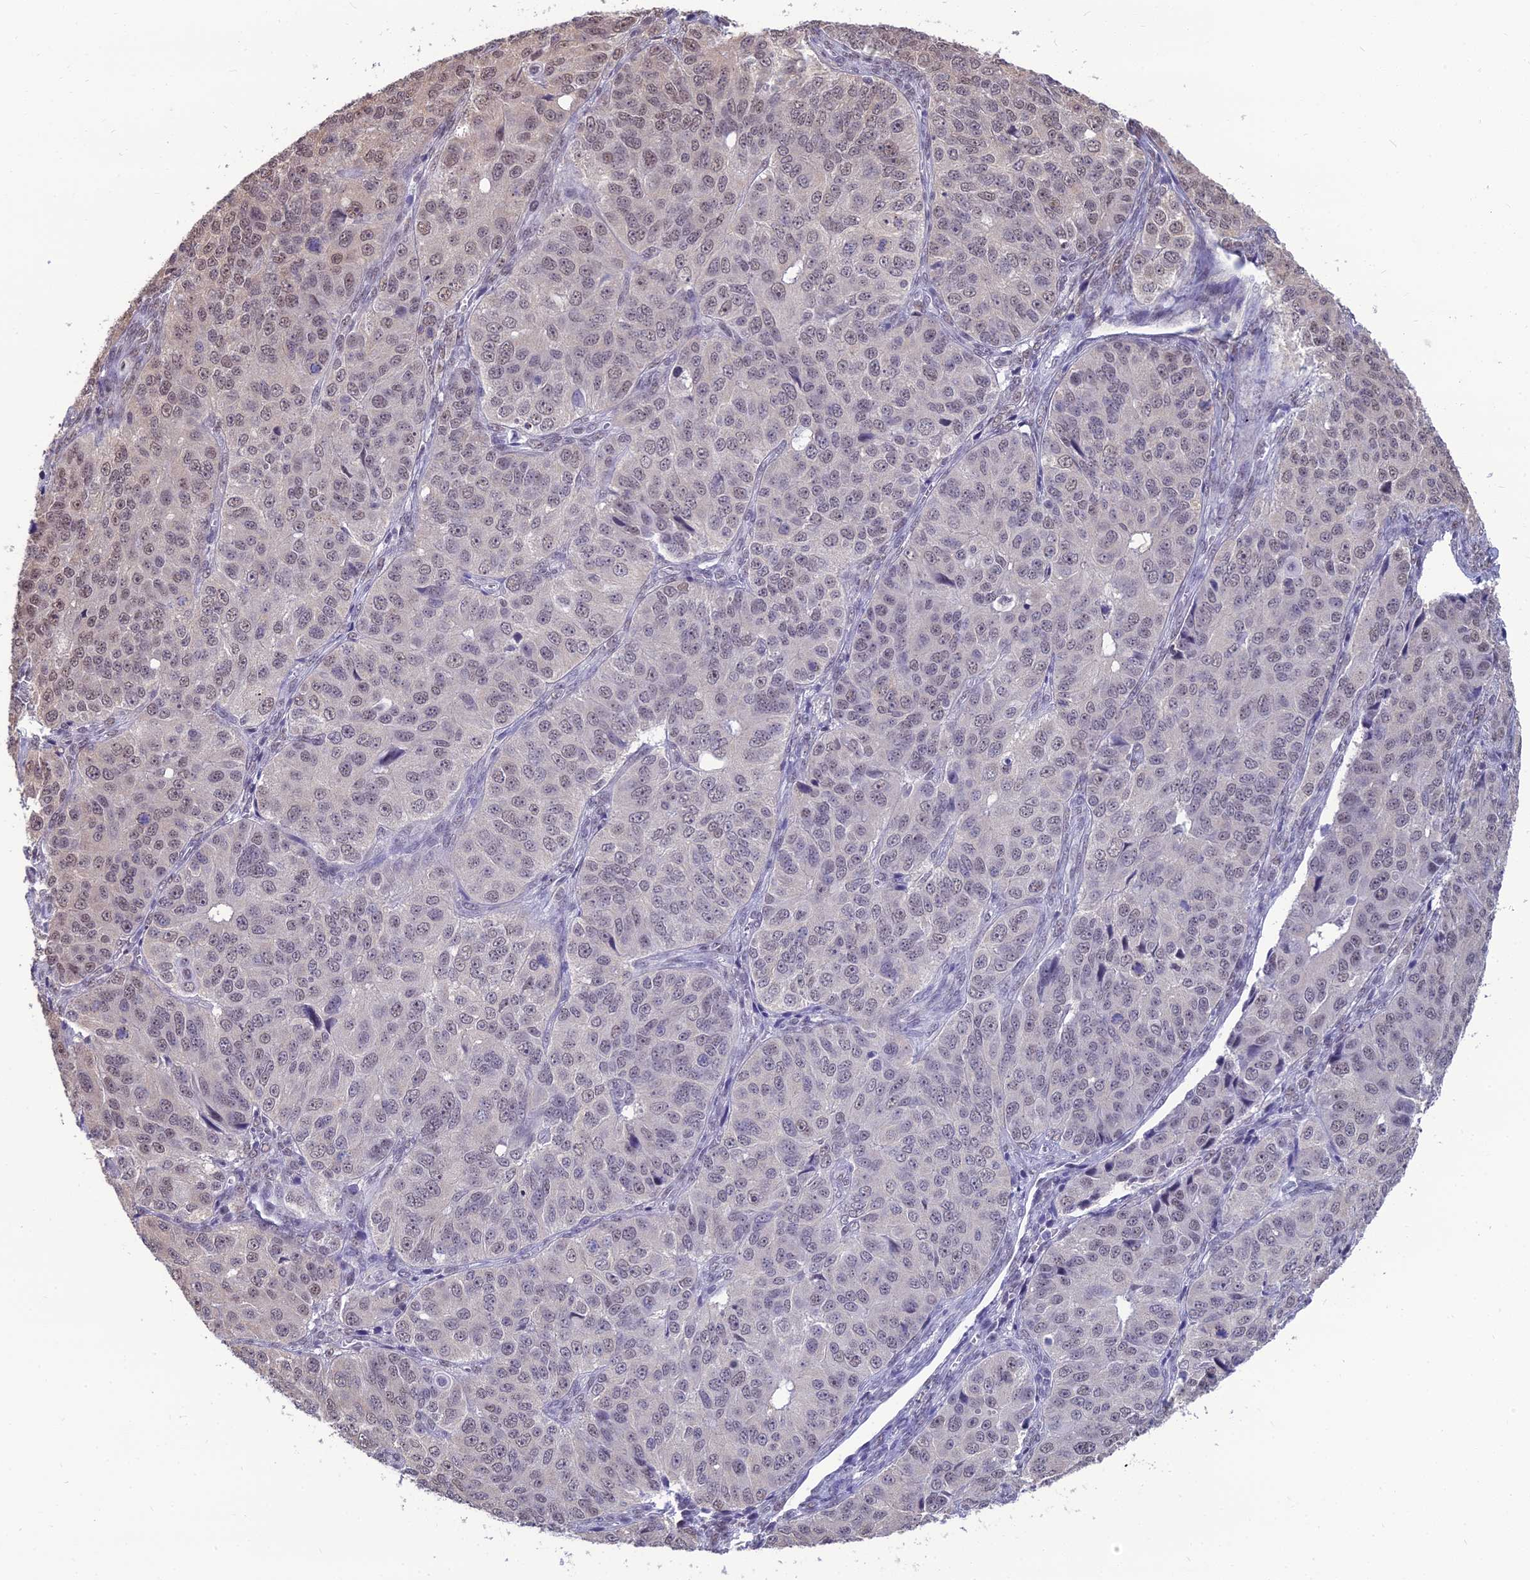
{"staining": {"intensity": "weak", "quantity": "<25%", "location": "nuclear"}, "tissue": "ovarian cancer", "cell_type": "Tumor cells", "image_type": "cancer", "snomed": [{"axis": "morphology", "description": "Carcinoma, endometroid"}, {"axis": "topography", "description": "Ovary"}], "caption": "Ovarian cancer was stained to show a protein in brown. There is no significant positivity in tumor cells.", "gene": "SRSF7", "patient": {"sex": "female", "age": 51}}